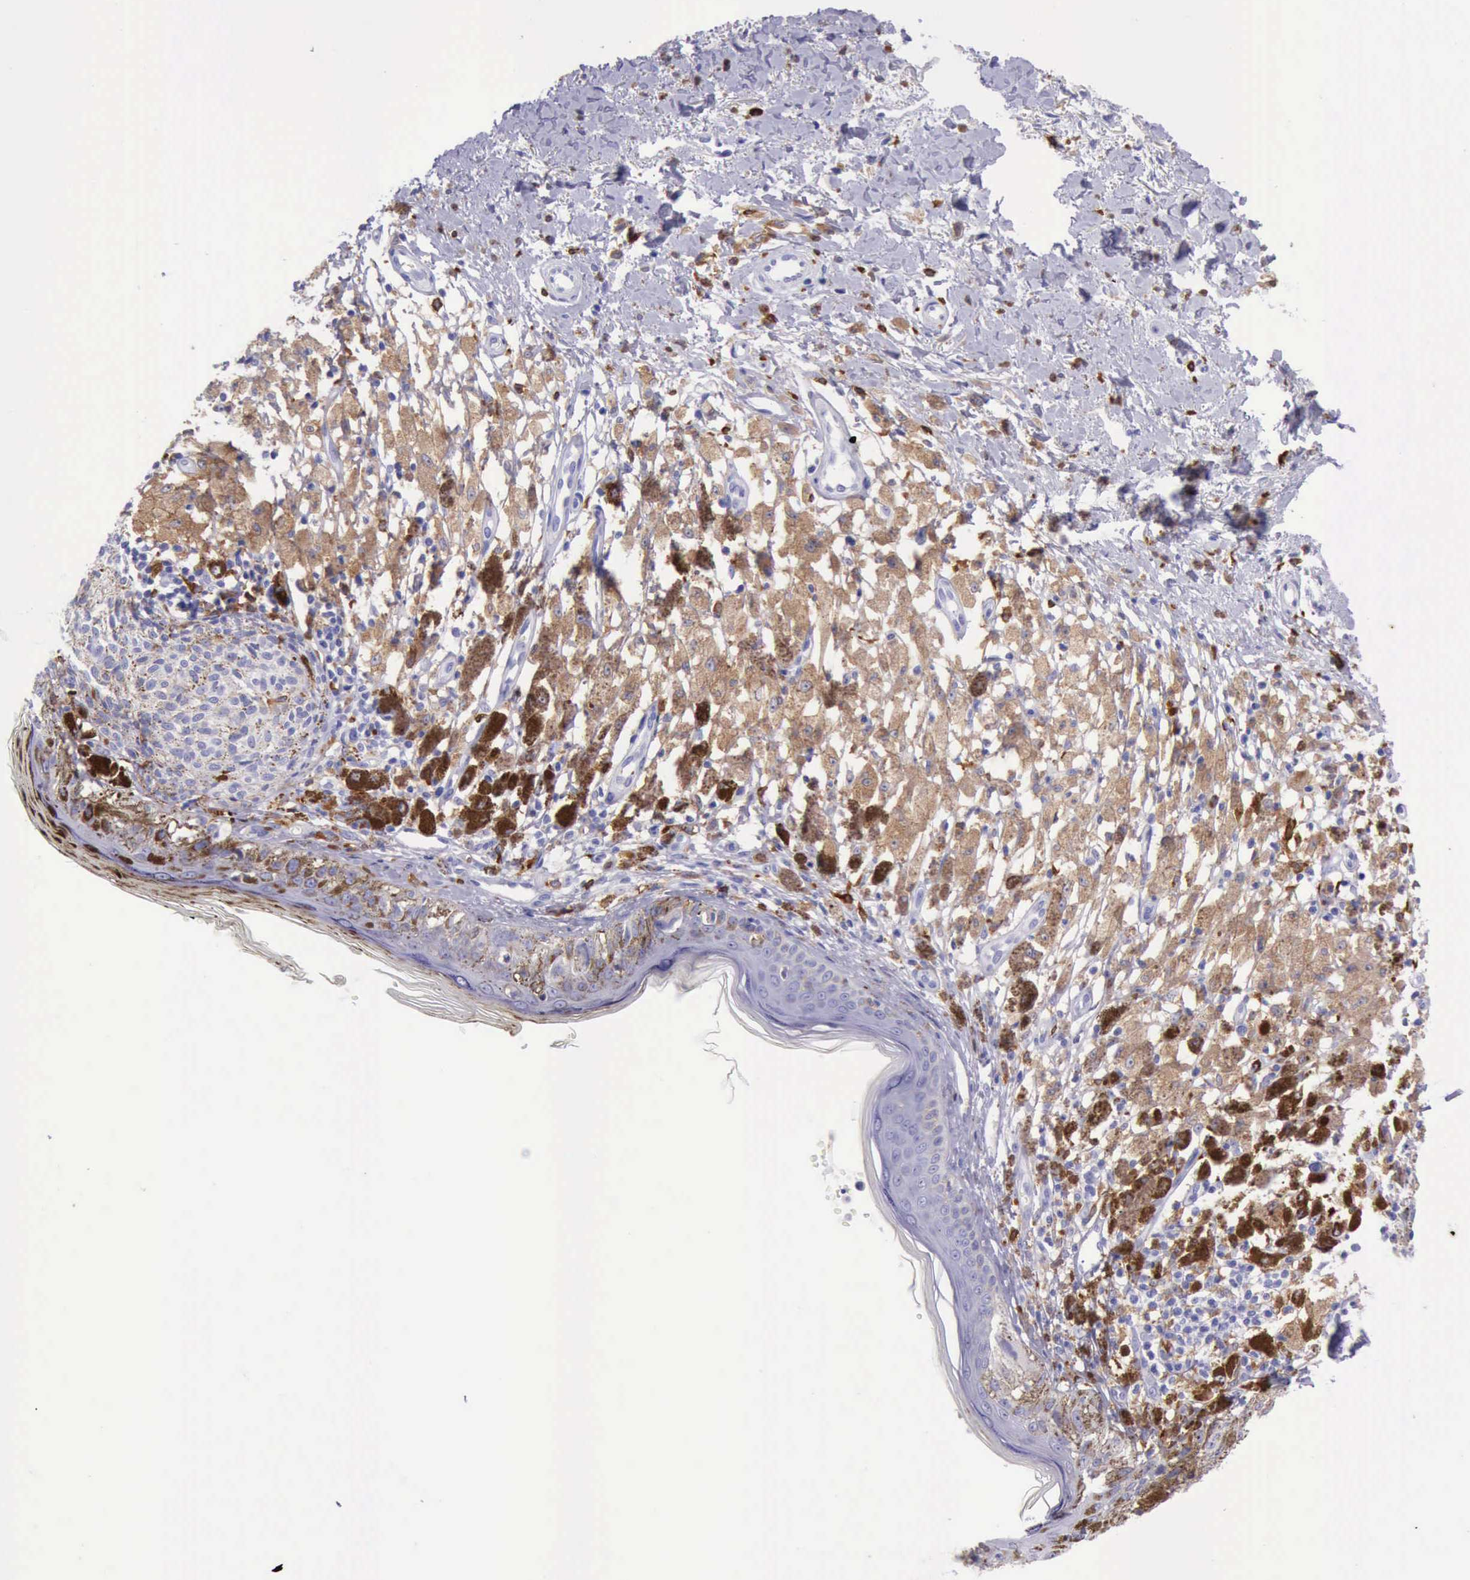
{"staining": {"intensity": "moderate", "quantity": "25%-75%", "location": "cytoplasmic/membranous"}, "tissue": "melanoma", "cell_type": "Tumor cells", "image_type": "cancer", "snomed": [{"axis": "morphology", "description": "Malignant melanoma, NOS"}, {"axis": "topography", "description": "Skin"}], "caption": "Malignant melanoma stained with DAB (3,3'-diaminobenzidine) IHC displays medium levels of moderate cytoplasmic/membranous expression in approximately 25%-75% of tumor cells. (brown staining indicates protein expression, while blue staining denotes nuclei).", "gene": "BTK", "patient": {"sex": "male", "age": 88}}